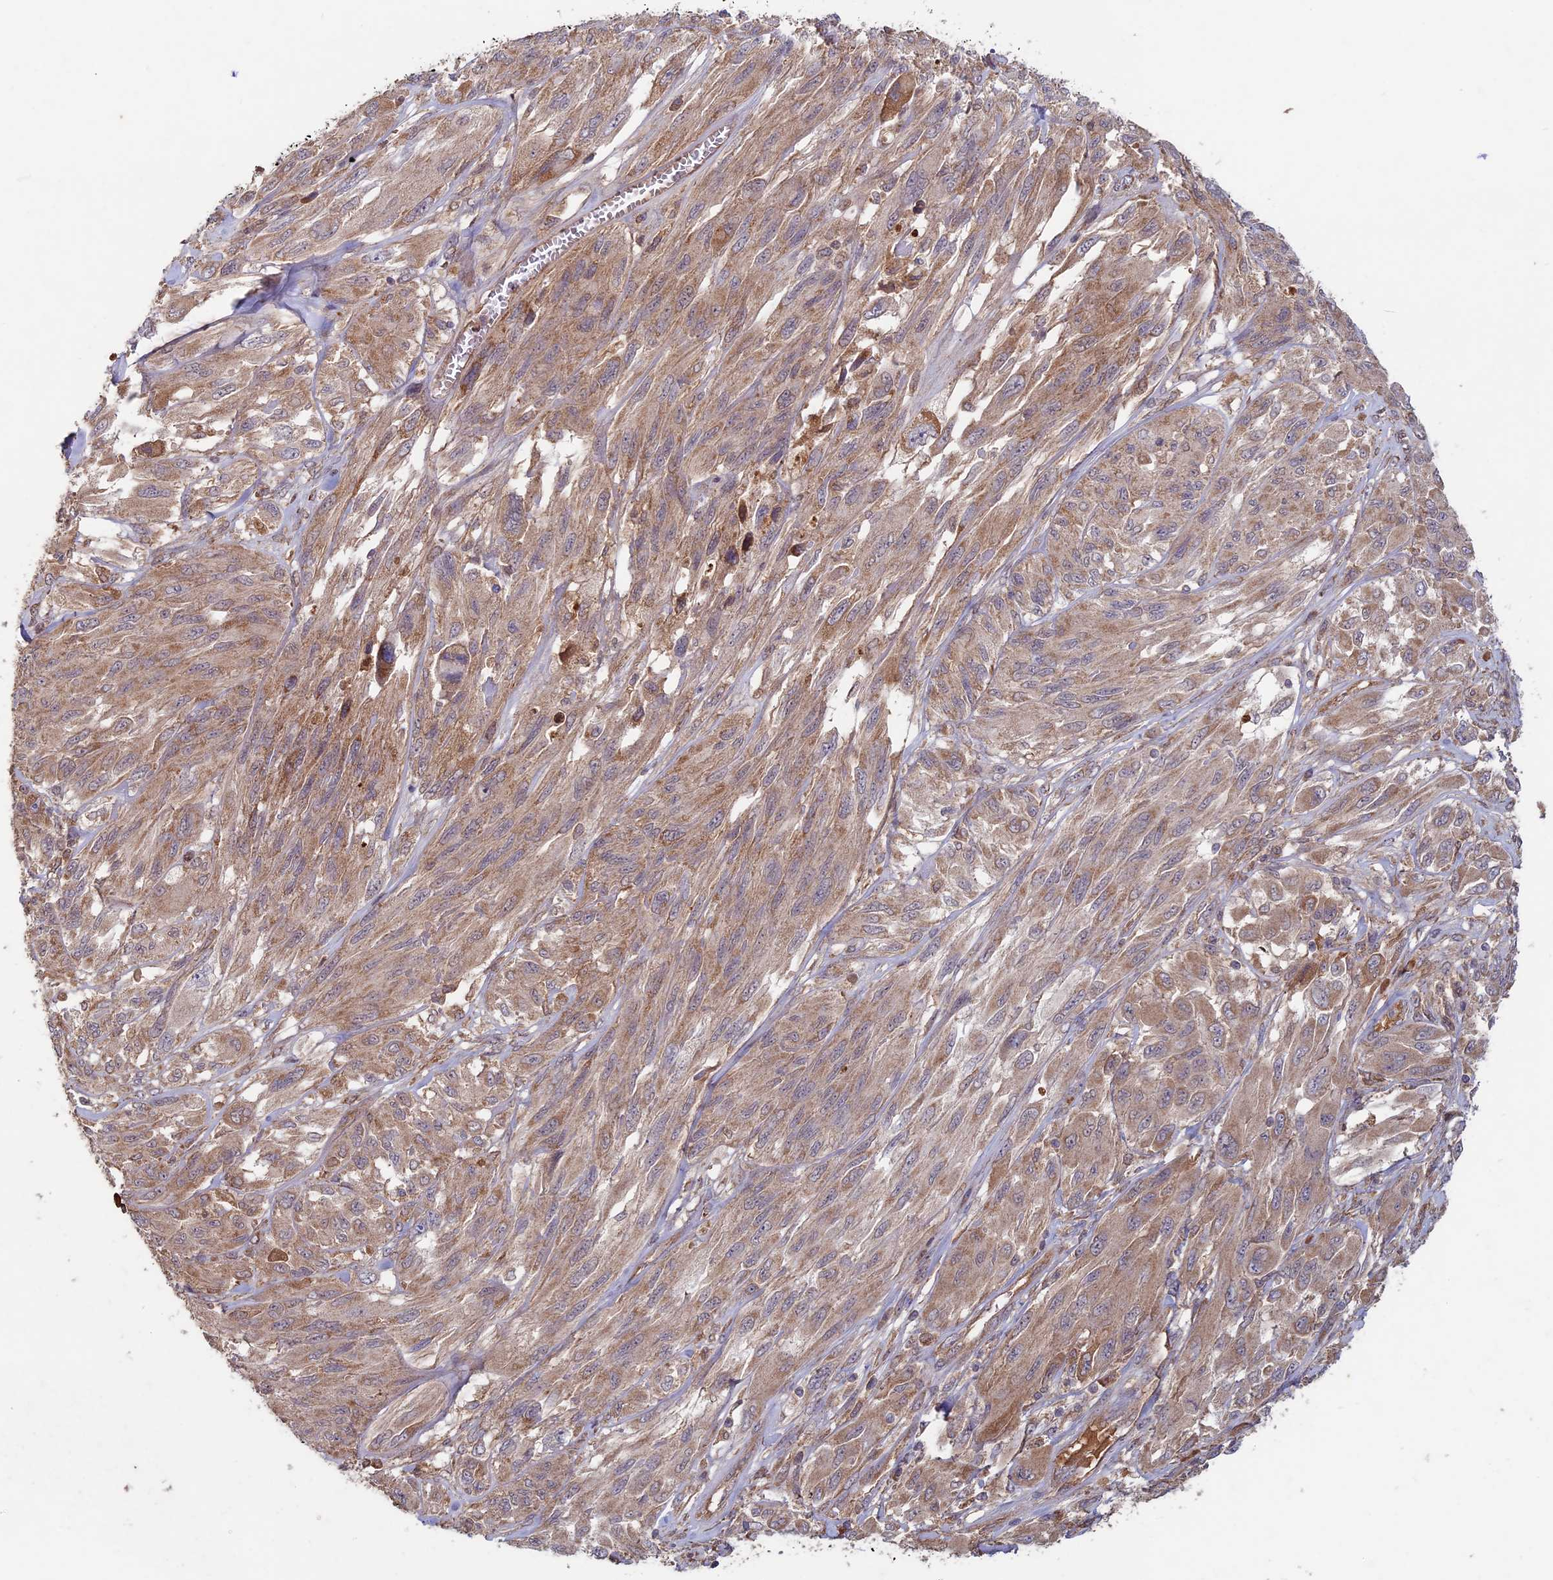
{"staining": {"intensity": "moderate", "quantity": ">75%", "location": "cytoplasmic/membranous"}, "tissue": "melanoma", "cell_type": "Tumor cells", "image_type": "cancer", "snomed": [{"axis": "morphology", "description": "Malignant melanoma, NOS"}, {"axis": "topography", "description": "Skin"}], "caption": "An immunohistochemistry (IHC) micrograph of tumor tissue is shown. Protein staining in brown shows moderate cytoplasmic/membranous positivity in melanoma within tumor cells.", "gene": "RCCD1", "patient": {"sex": "female", "age": 91}}